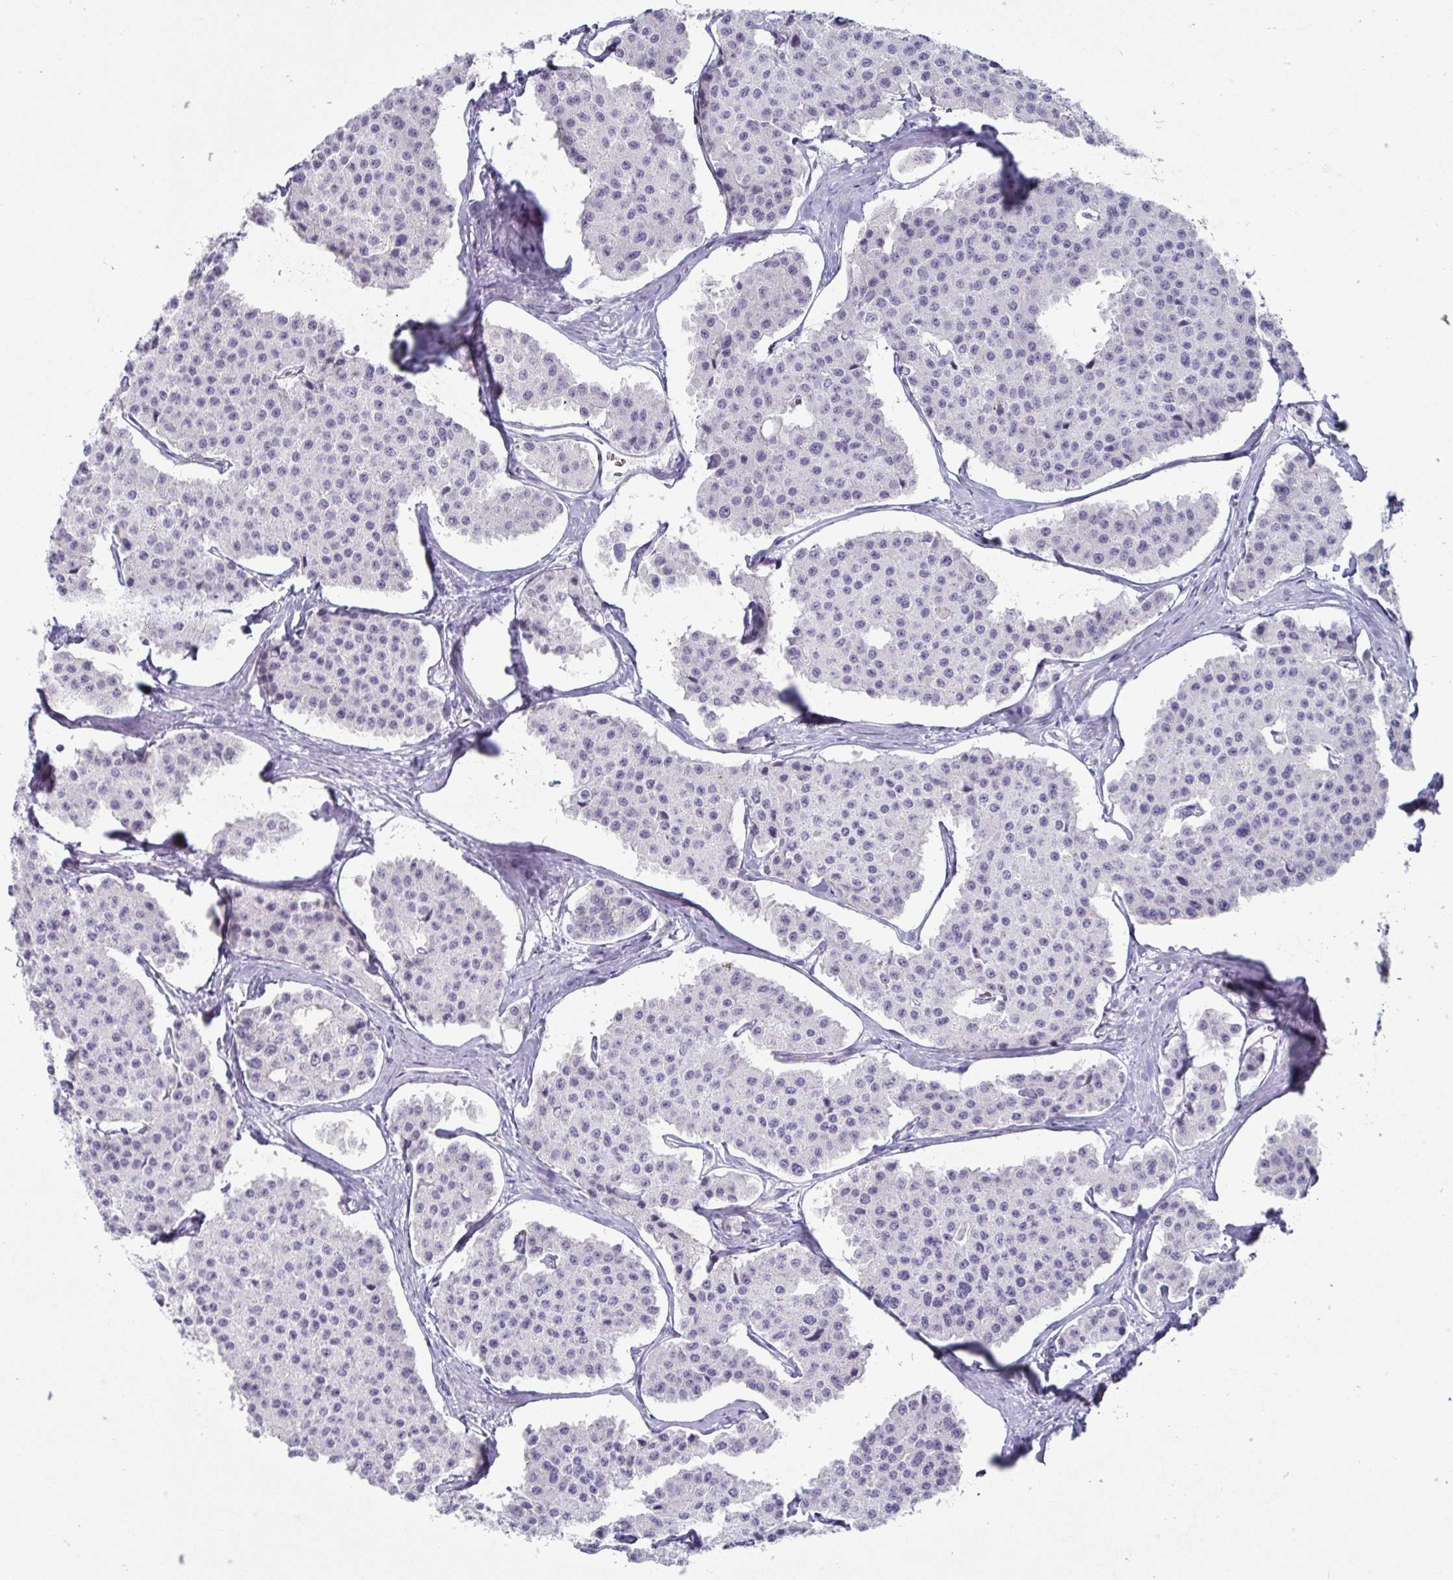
{"staining": {"intensity": "negative", "quantity": "none", "location": "none"}, "tissue": "carcinoid", "cell_type": "Tumor cells", "image_type": "cancer", "snomed": [{"axis": "morphology", "description": "Carcinoid, malignant, NOS"}, {"axis": "topography", "description": "Small intestine"}], "caption": "IHC of carcinoid shows no staining in tumor cells.", "gene": "VSIG10L", "patient": {"sex": "female", "age": 65}}